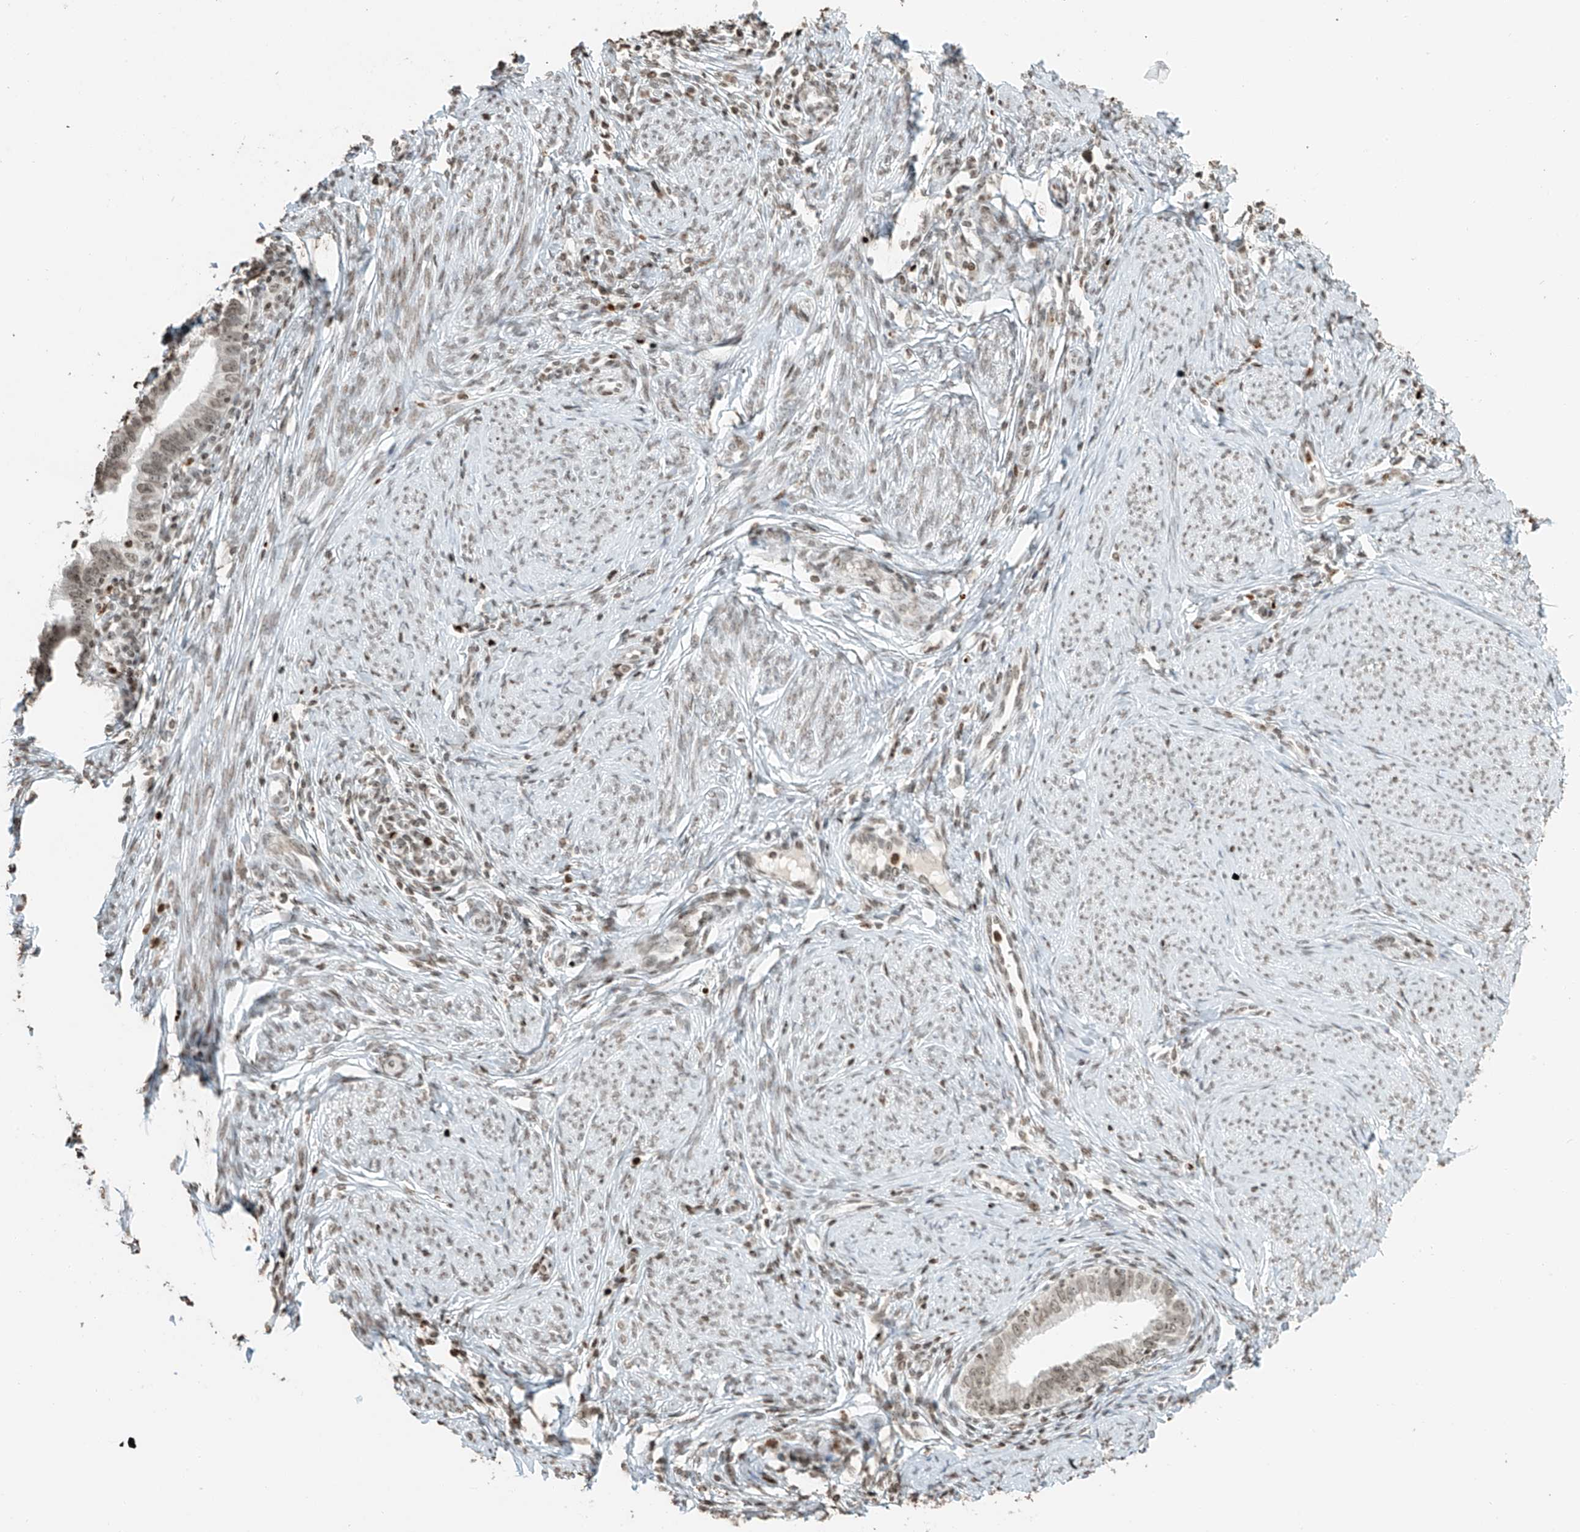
{"staining": {"intensity": "weak", "quantity": ">75%", "location": "nuclear"}, "tissue": "cervical cancer", "cell_type": "Tumor cells", "image_type": "cancer", "snomed": [{"axis": "morphology", "description": "Adenocarcinoma, NOS"}, {"axis": "topography", "description": "Cervix"}], "caption": "Brown immunohistochemical staining in adenocarcinoma (cervical) demonstrates weak nuclear expression in about >75% of tumor cells.", "gene": "C17orf58", "patient": {"sex": "female", "age": 36}}